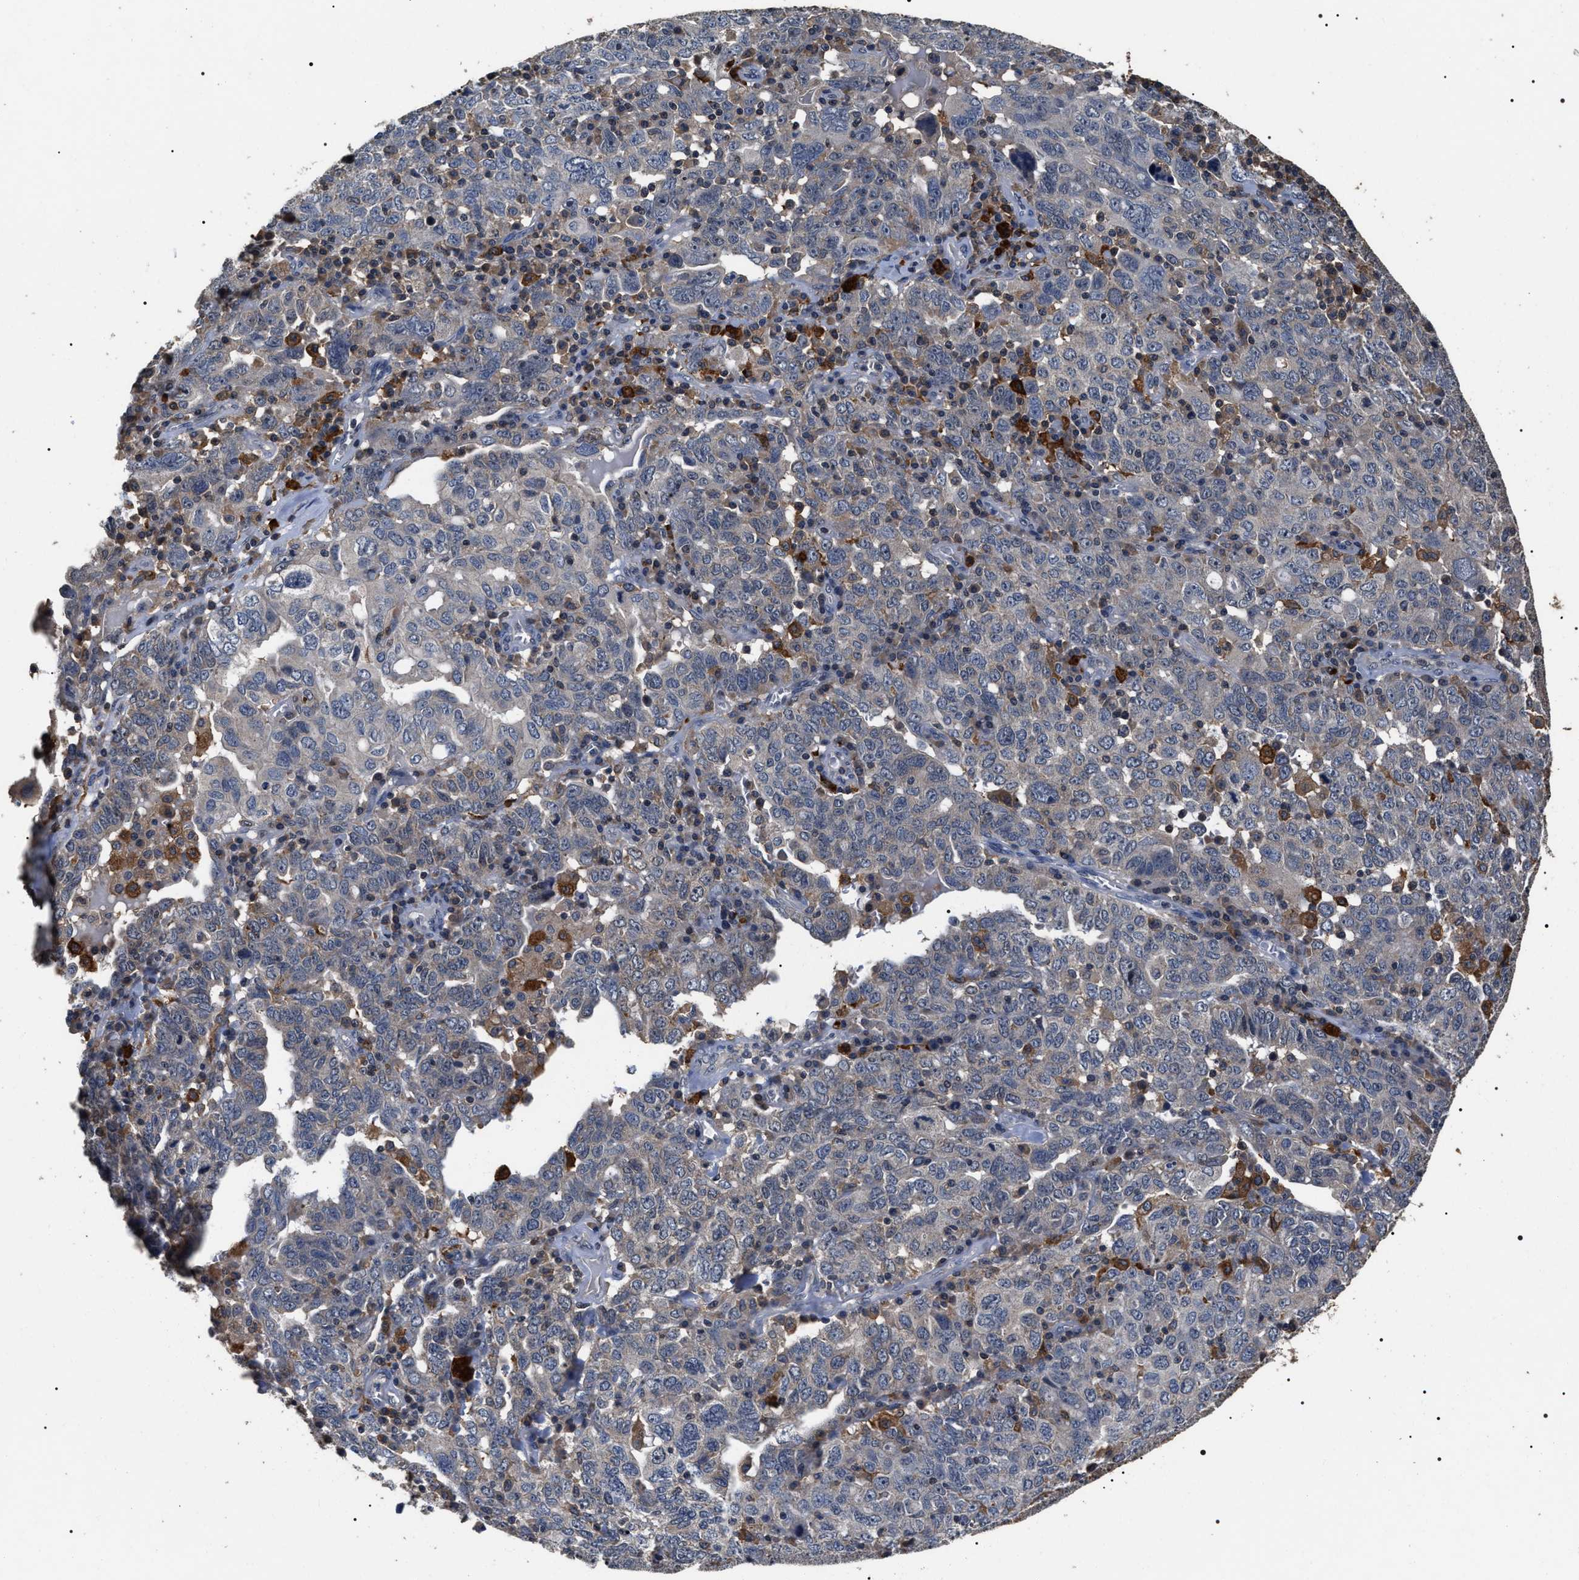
{"staining": {"intensity": "negative", "quantity": "none", "location": "none"}, "tissue": "ovarian cancer", "cell_type": "Tumor cells", "image_type": "cancer", "snomed": [{"axis": "morphology", "description": "Carcinoma, endometroid"}, {"axis": "topography", "description": "Ovary"}], "caption": "Immunohistochemistry (IHC) photomicrograph of neoplastic tissue: ovarian endometroid carcinoma stained with DAB reveals no significant protein staining in tumor cells.", "gene": "UPF3A", "patient": {"sex": "female", "age": 62}}